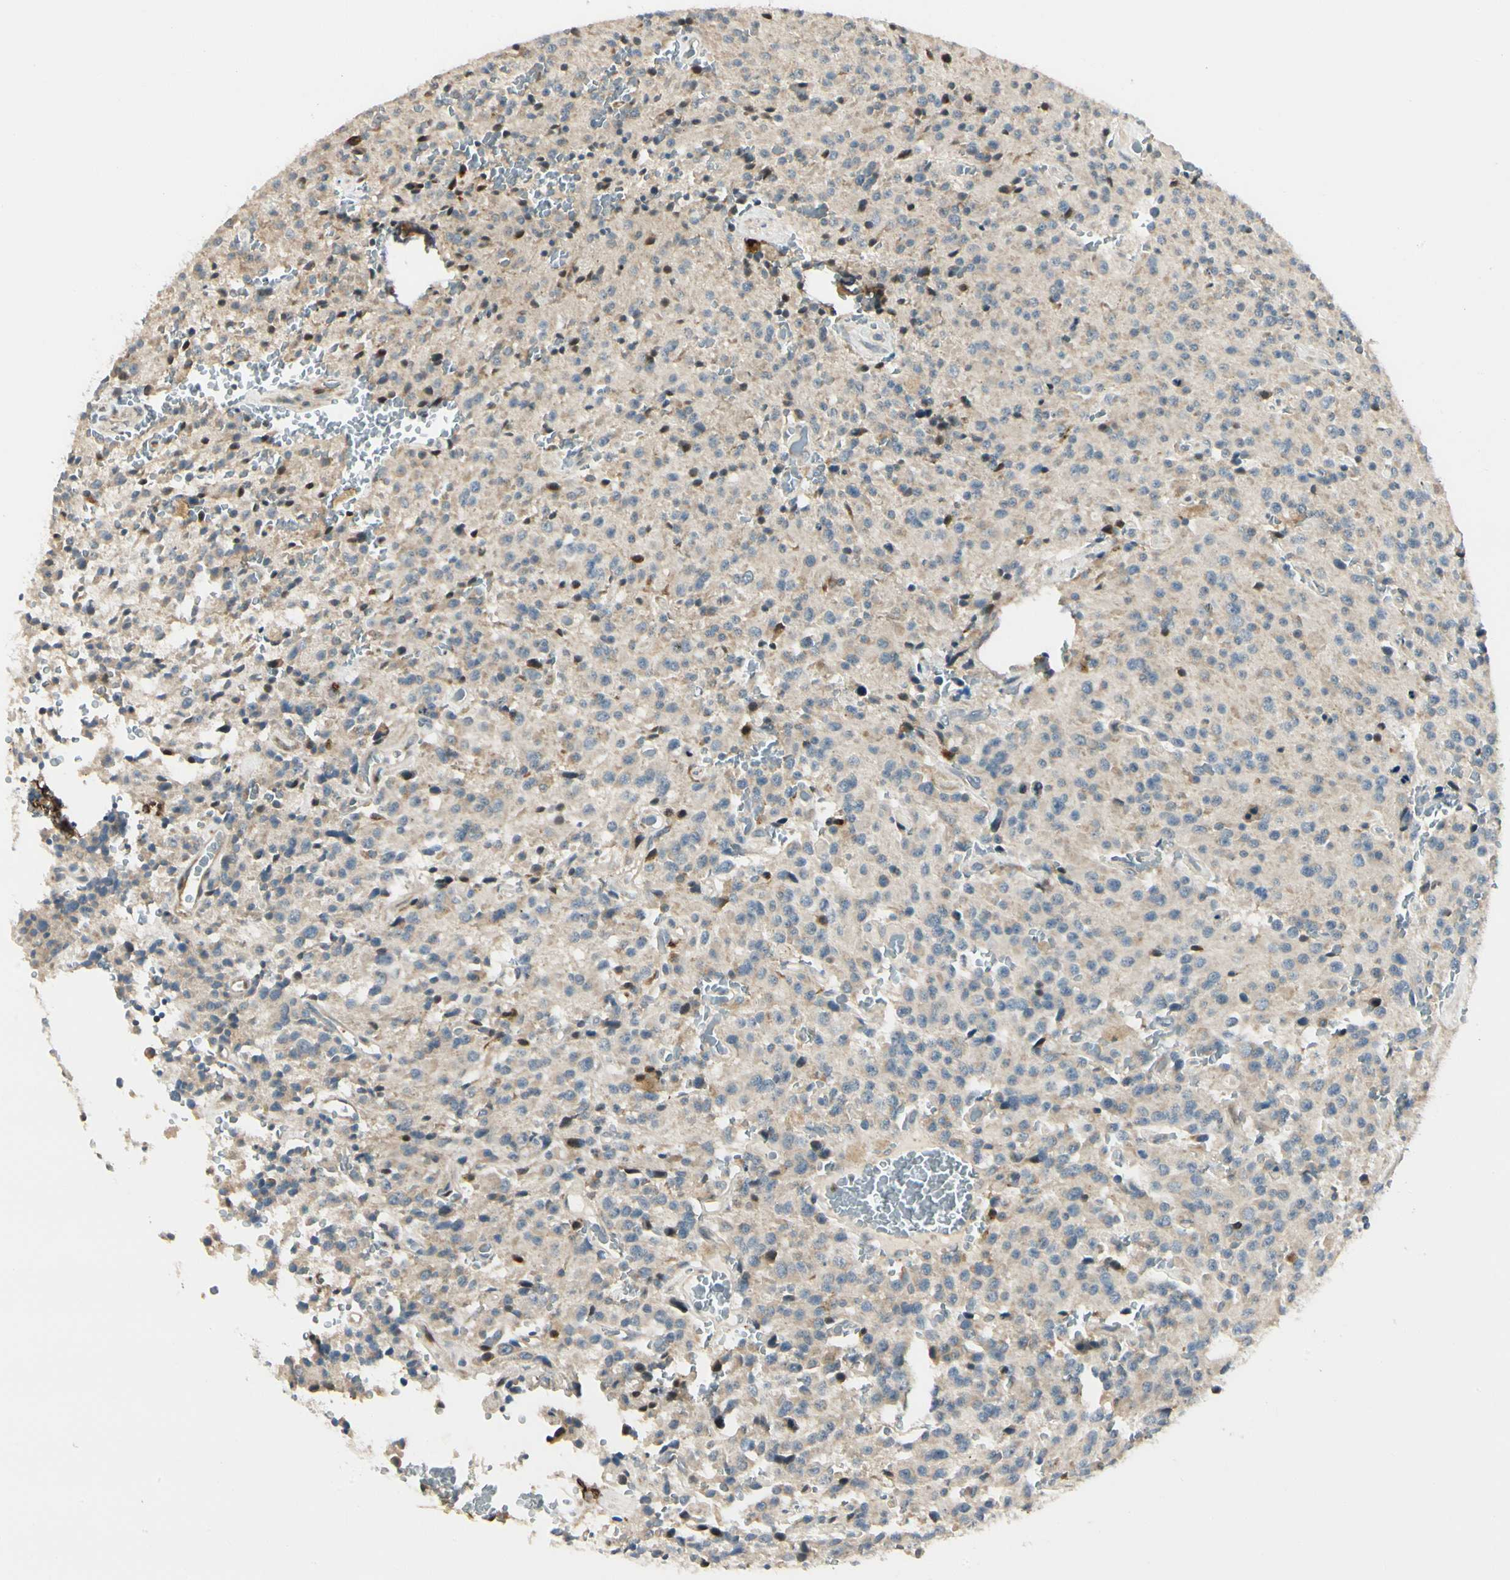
{"staining": {"intensity": "weak", "quantity": "25%-75%", "location": "cytoplasmic/membranous"}, "tissue": "glioma", "cell_type": "Tumor cells", "image_type": "cancer", "snomed": [{"axis": "morphology", "description": "Glioma, malignant, Low grade"}, {"axis": "topography", "description": "Brain"}], "caption": "Immunohistochemistry (DAB (3,3'-diaminobenzidine)) staining of human malignant glioma (low-grade) demonstrates weak cytoplasmic/membranous protein positivity in about 25%-75% of tumor cells.", "gene": "P4HA3", "patient": {"sex": "male", "age": 58}}